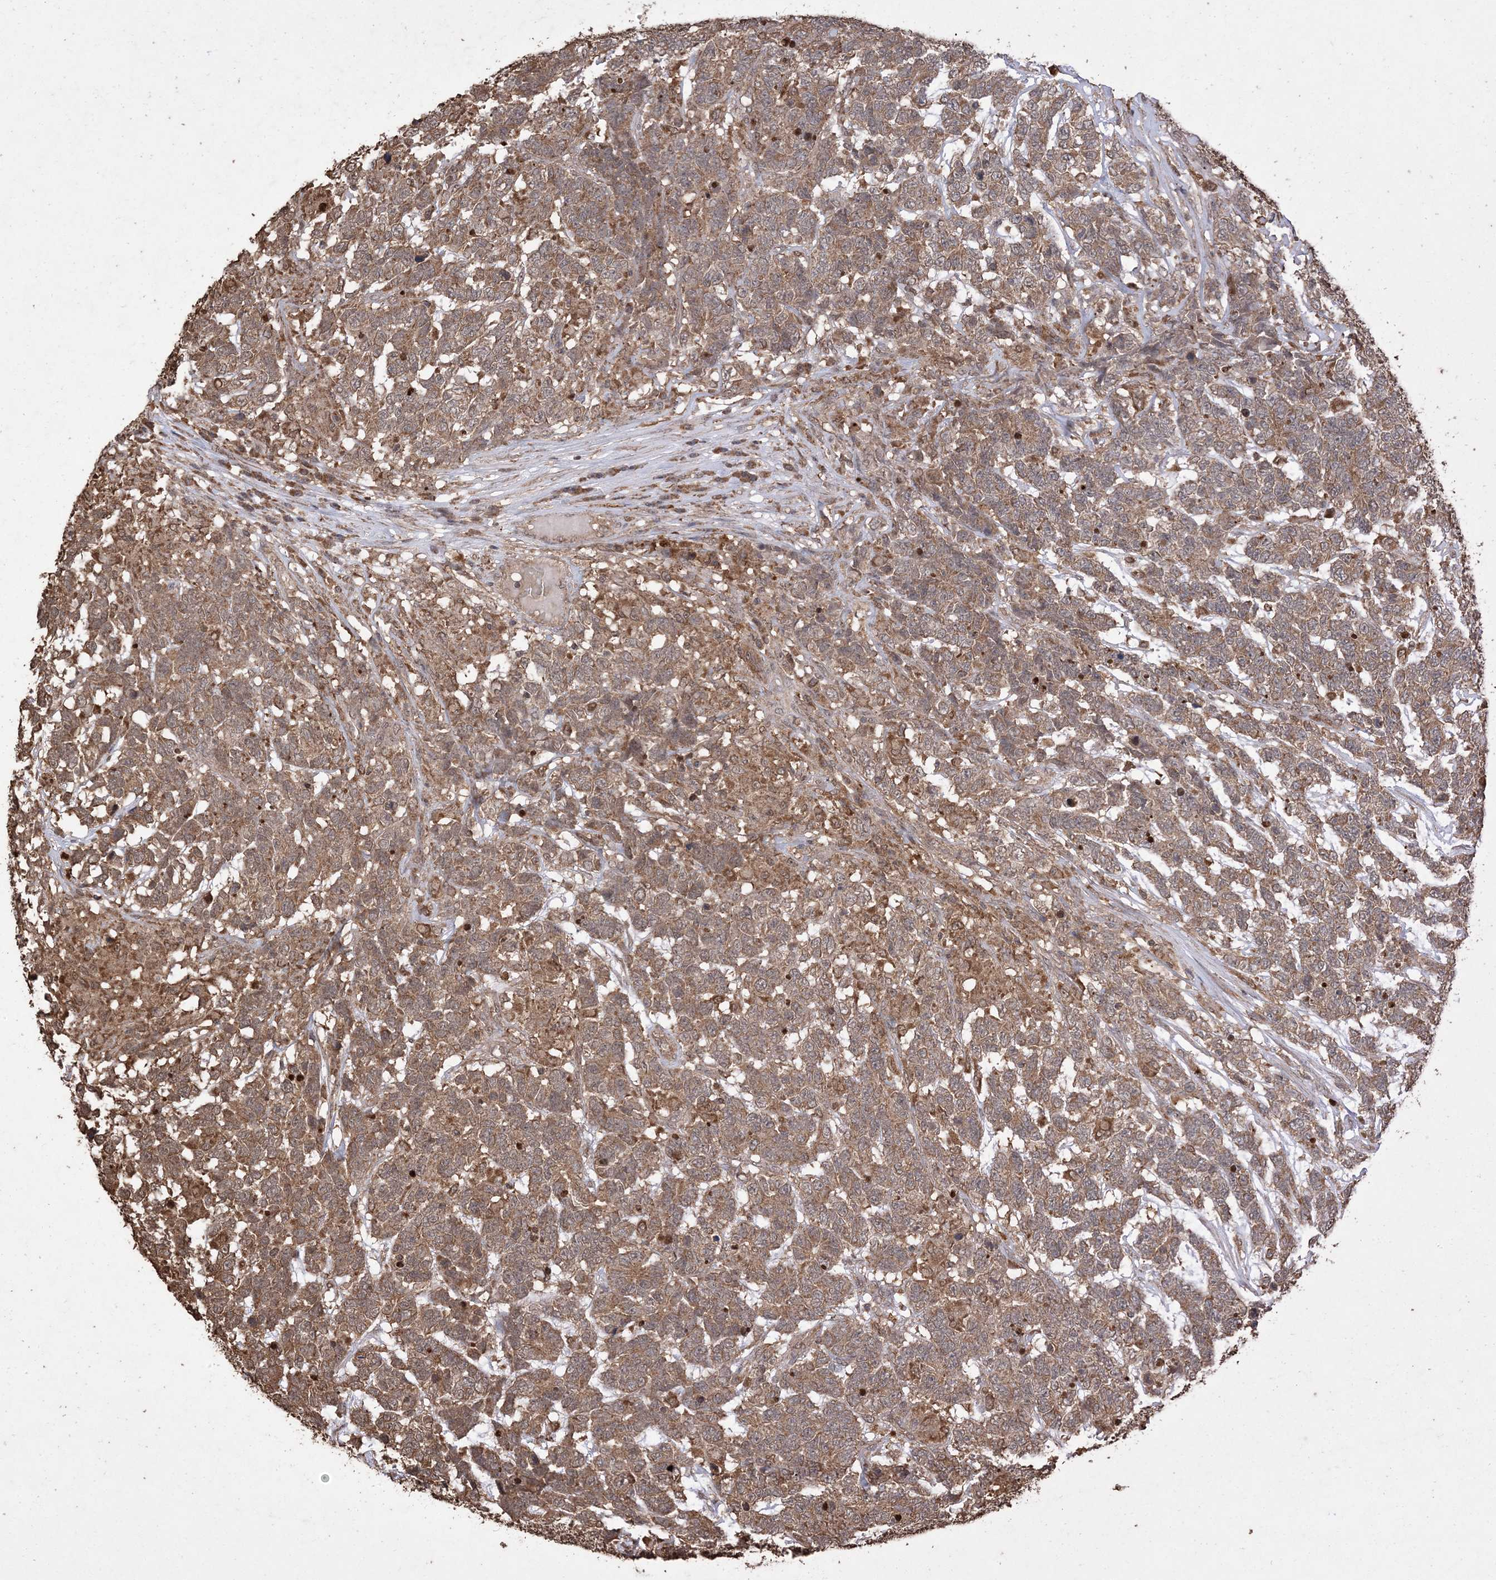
{"staining": {"intensity": "moderate", "quantity": ">75%", "location": "cytoplasmic/membranous"}, "tissue": "testis cancer", "cell_type": "Tumor cells", "image_type": "cancer", "snomed": [{"axis": "morphology", "description": "Carcinoma, Embryonal, NOS"}, {"axis": "topography", "description": "Testis"}], "caption": "Immunohistochemistry (IHC) (DAB) staining of testis embryonal carcinoma displays moderate cytoplasmic/membranous protein staining in approximately >75% of tumor cells.", "gene": "HPS4", "patient": {"sex": "male", "age": 26}}